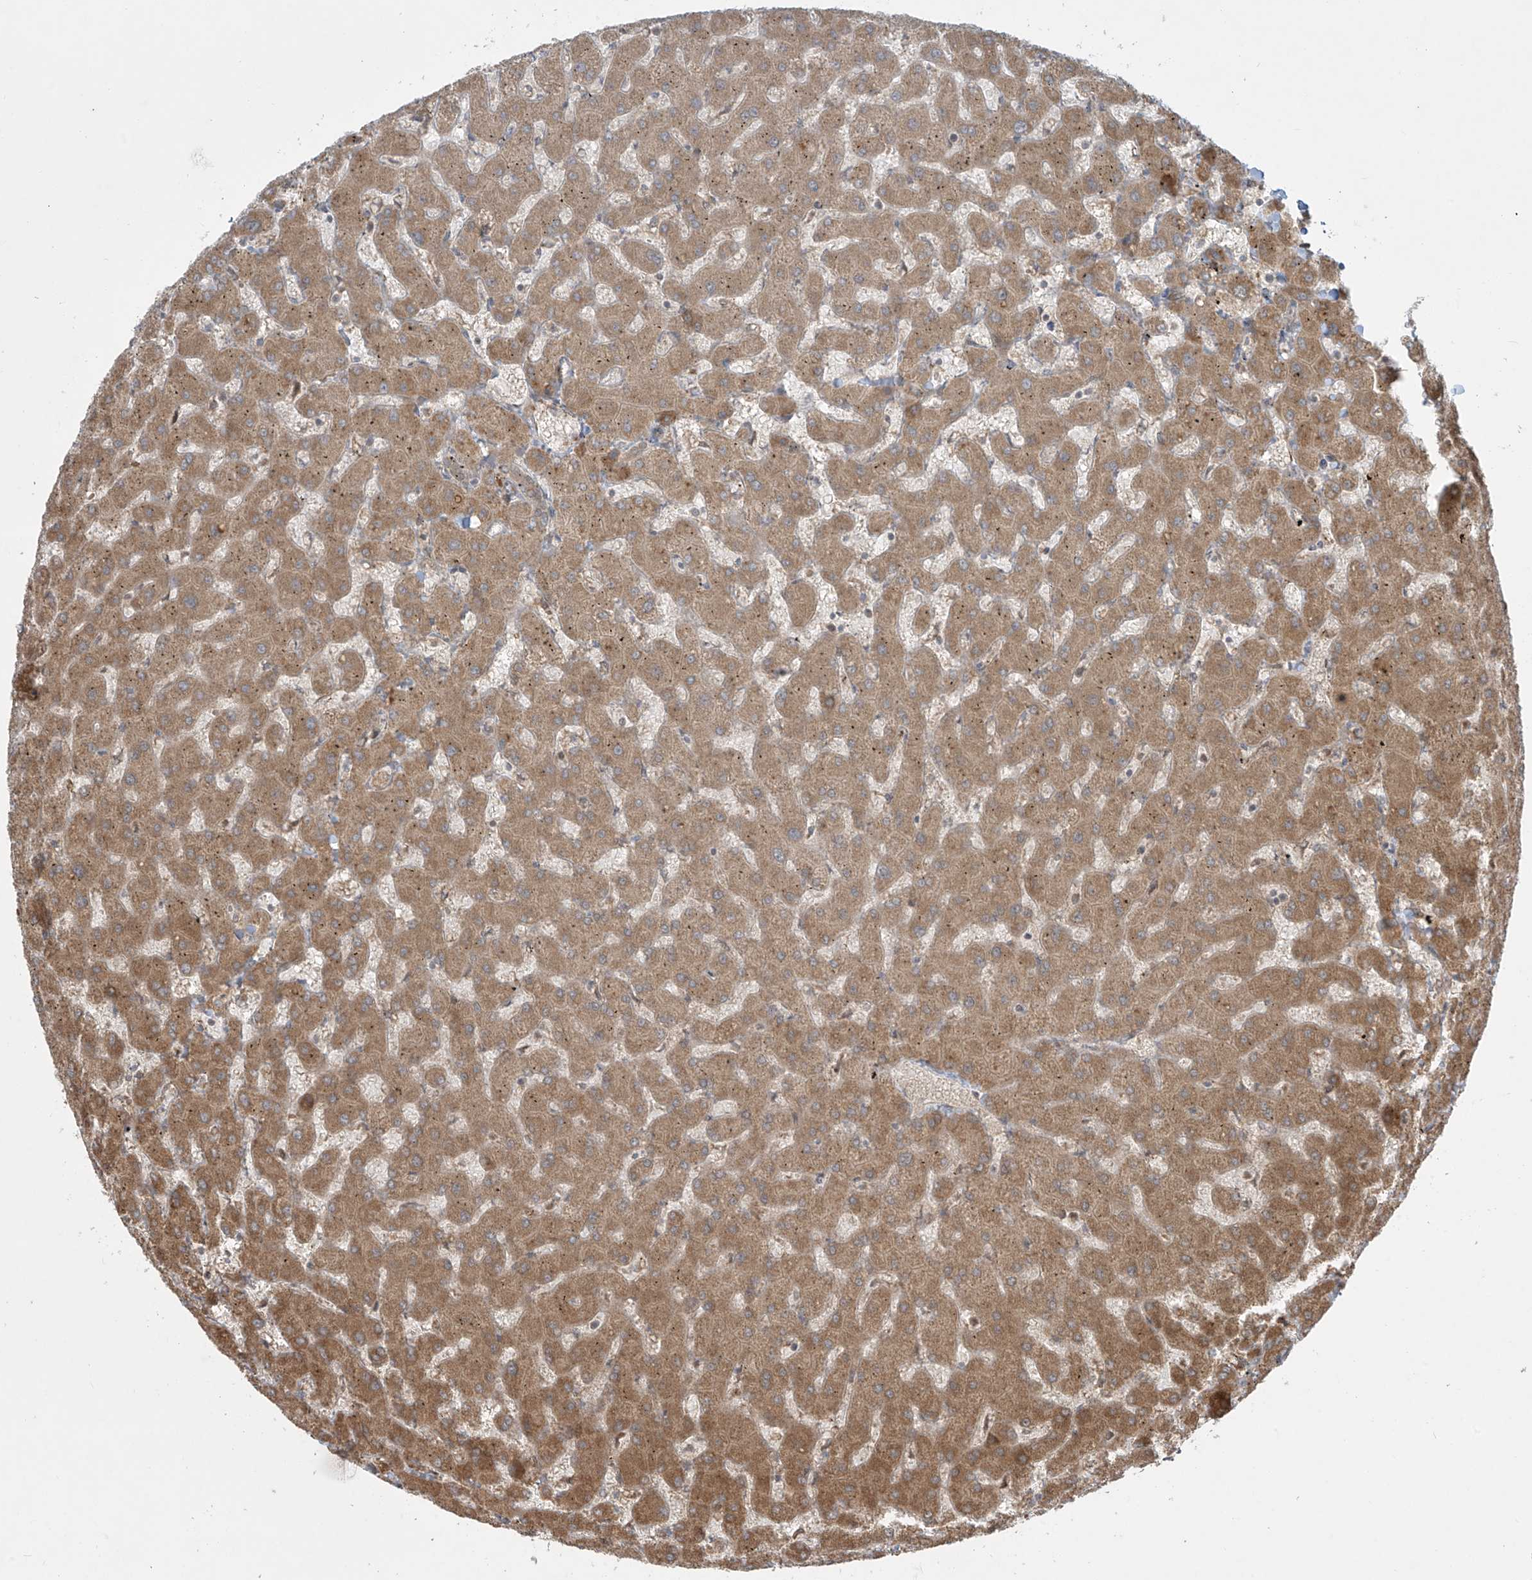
{"staining": {"intensity": "weak", "quantity": "25%-75%", "location": "cytoplasmic/membranous"}, "tissue": "liver", "cell_type": "Cholangiocytes", "image_type": "normal", "snomed": [{"axis": "morphology", "description": "Normal tissue, NOS"}, {"axis": "topography", "description": "Liver"}], "caption": "IHC photomicrograph of normal liver stained for a protein (brown), which reveals low levels of weak cytoplasmic/membranous positivity in about 25%-75% of cholangiocytes.", "gene": "PPAT", "patient": {"sex": "female", "age": 63}}